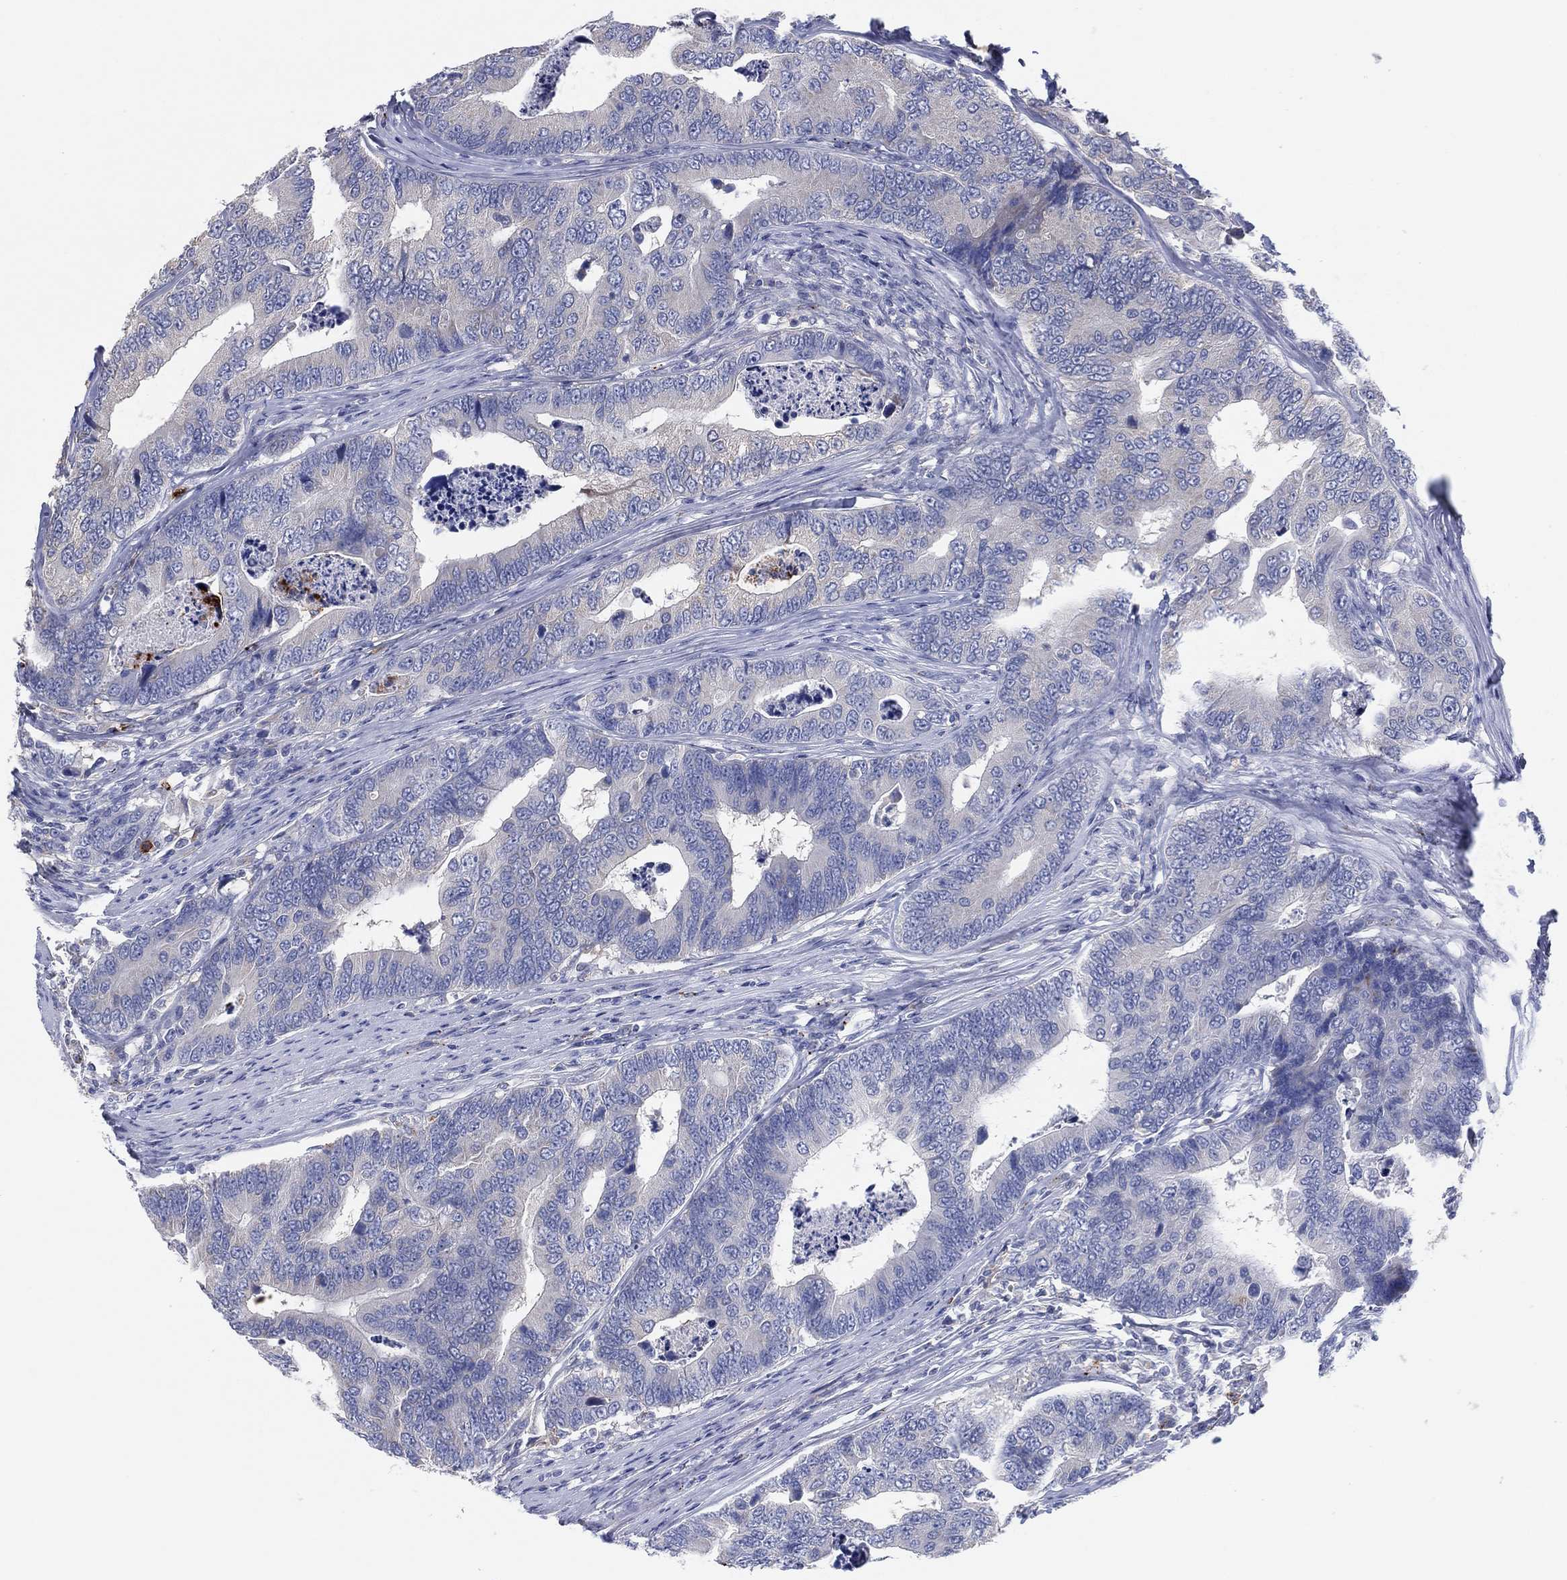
{"staining": {"intensity": "negative", "quantity": "none", "location": "none"}, "tissue": "colorectal cancer", "cell_type": "Tumor cells", "image_type": "cancer", "snomed": [{"axis": "morphology", "description": "Adenocarcinoma, NOS"}, {"axis": "topography", "description": "Colon"}], "caption": "This is an immunohistochemistry (IHC) histopathology image of colorectal cancer (adenocarcinoma). There is no expression in tumor cells.", "gene": "PLAC8", "patient": {"sex": "female", "age": 72}}